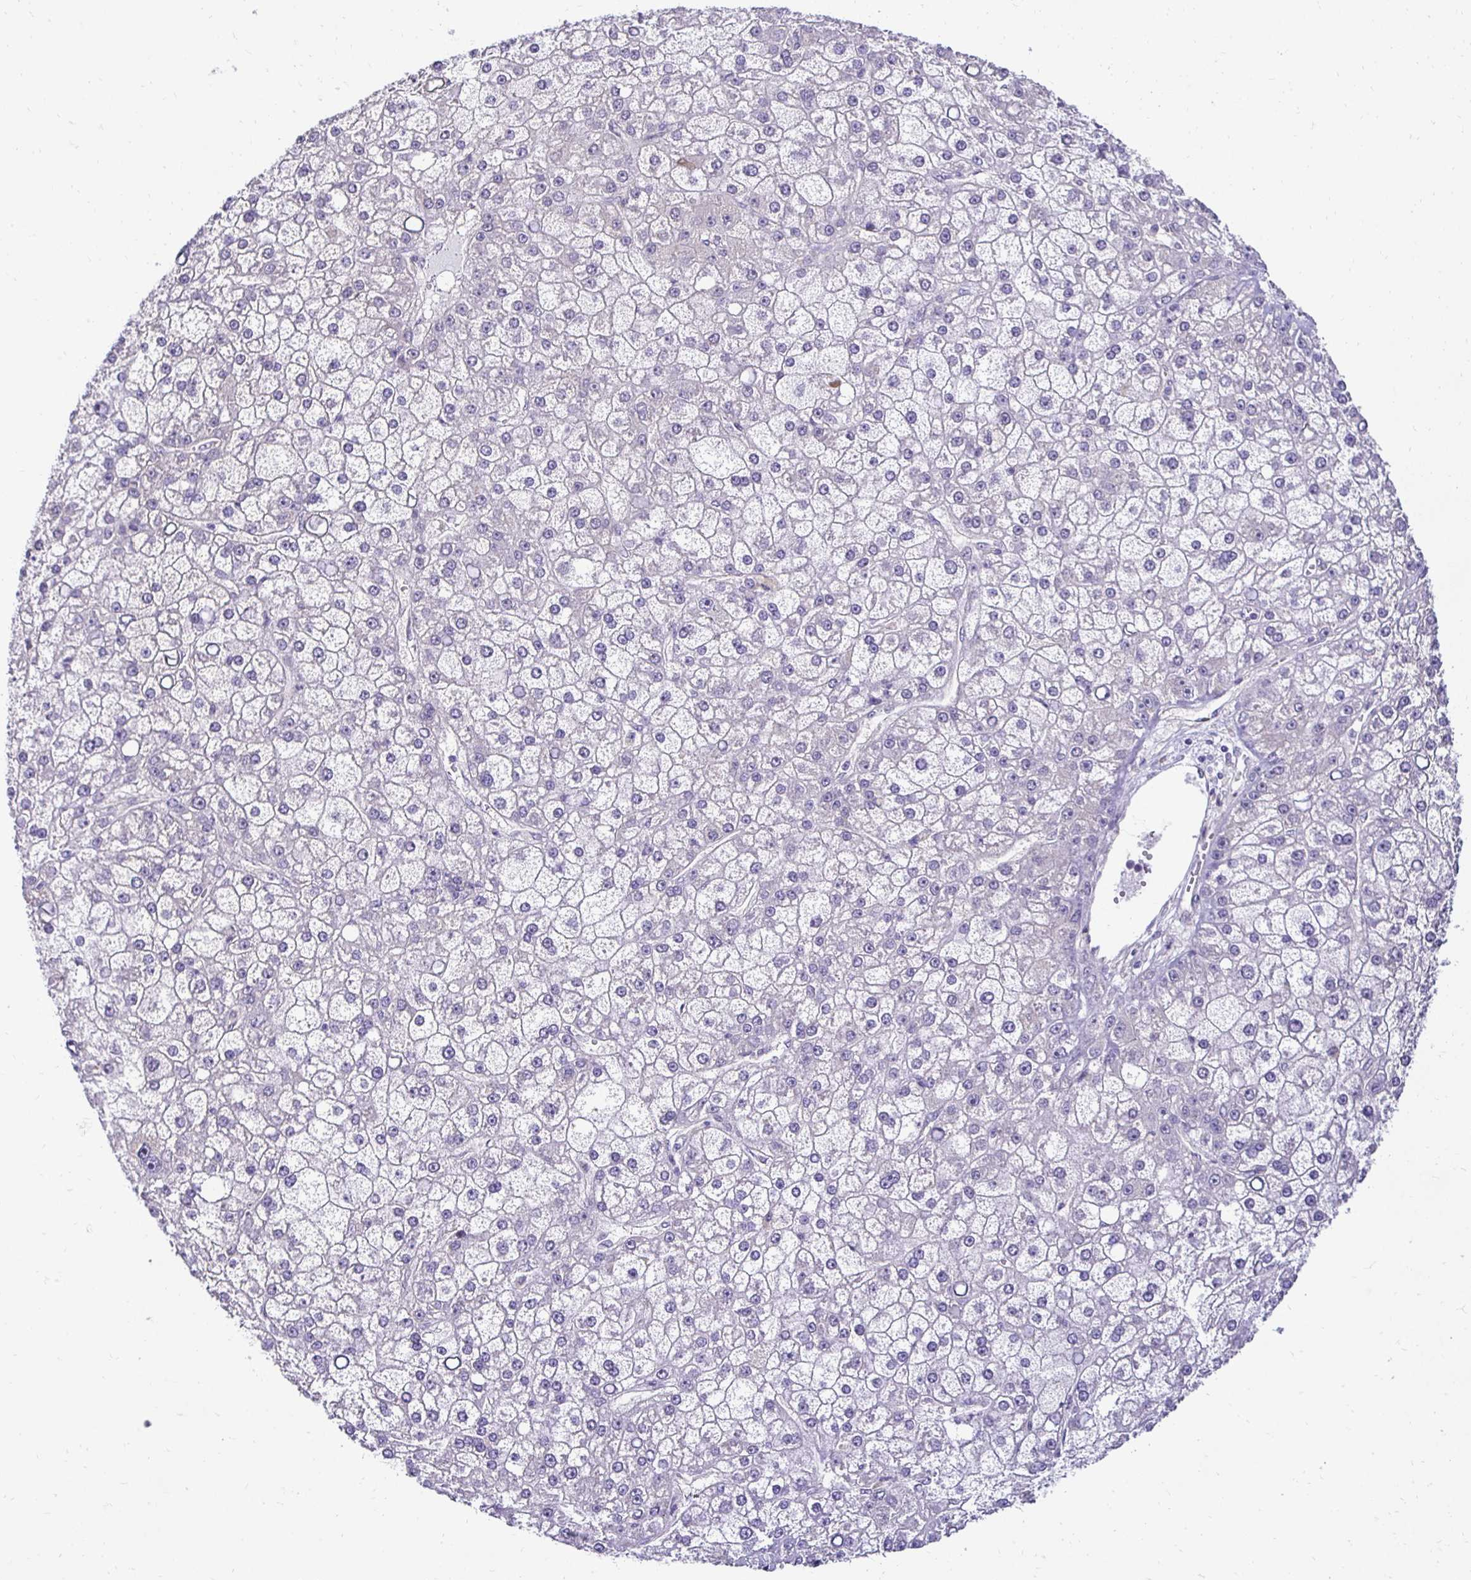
{"staining": {"intensity": "negative", "quantity": "none", "location": "none"}, "tissue": "liver cancer", "cell_type": "Tumor cells", "image_type": "cancer", "snomed": [{"axis": "morphology", "description": "Carcinoma, Hepatocellular, NOS"}, {"axis": "topography", "description": "Liver"}], "caption": "DAB immunohistochemical staining of liver hepatocellular carcinoma shows no significant expression in tumor cells.", "gene": "SLC9A1", "patient": {"sex": "male", "age": 67}}